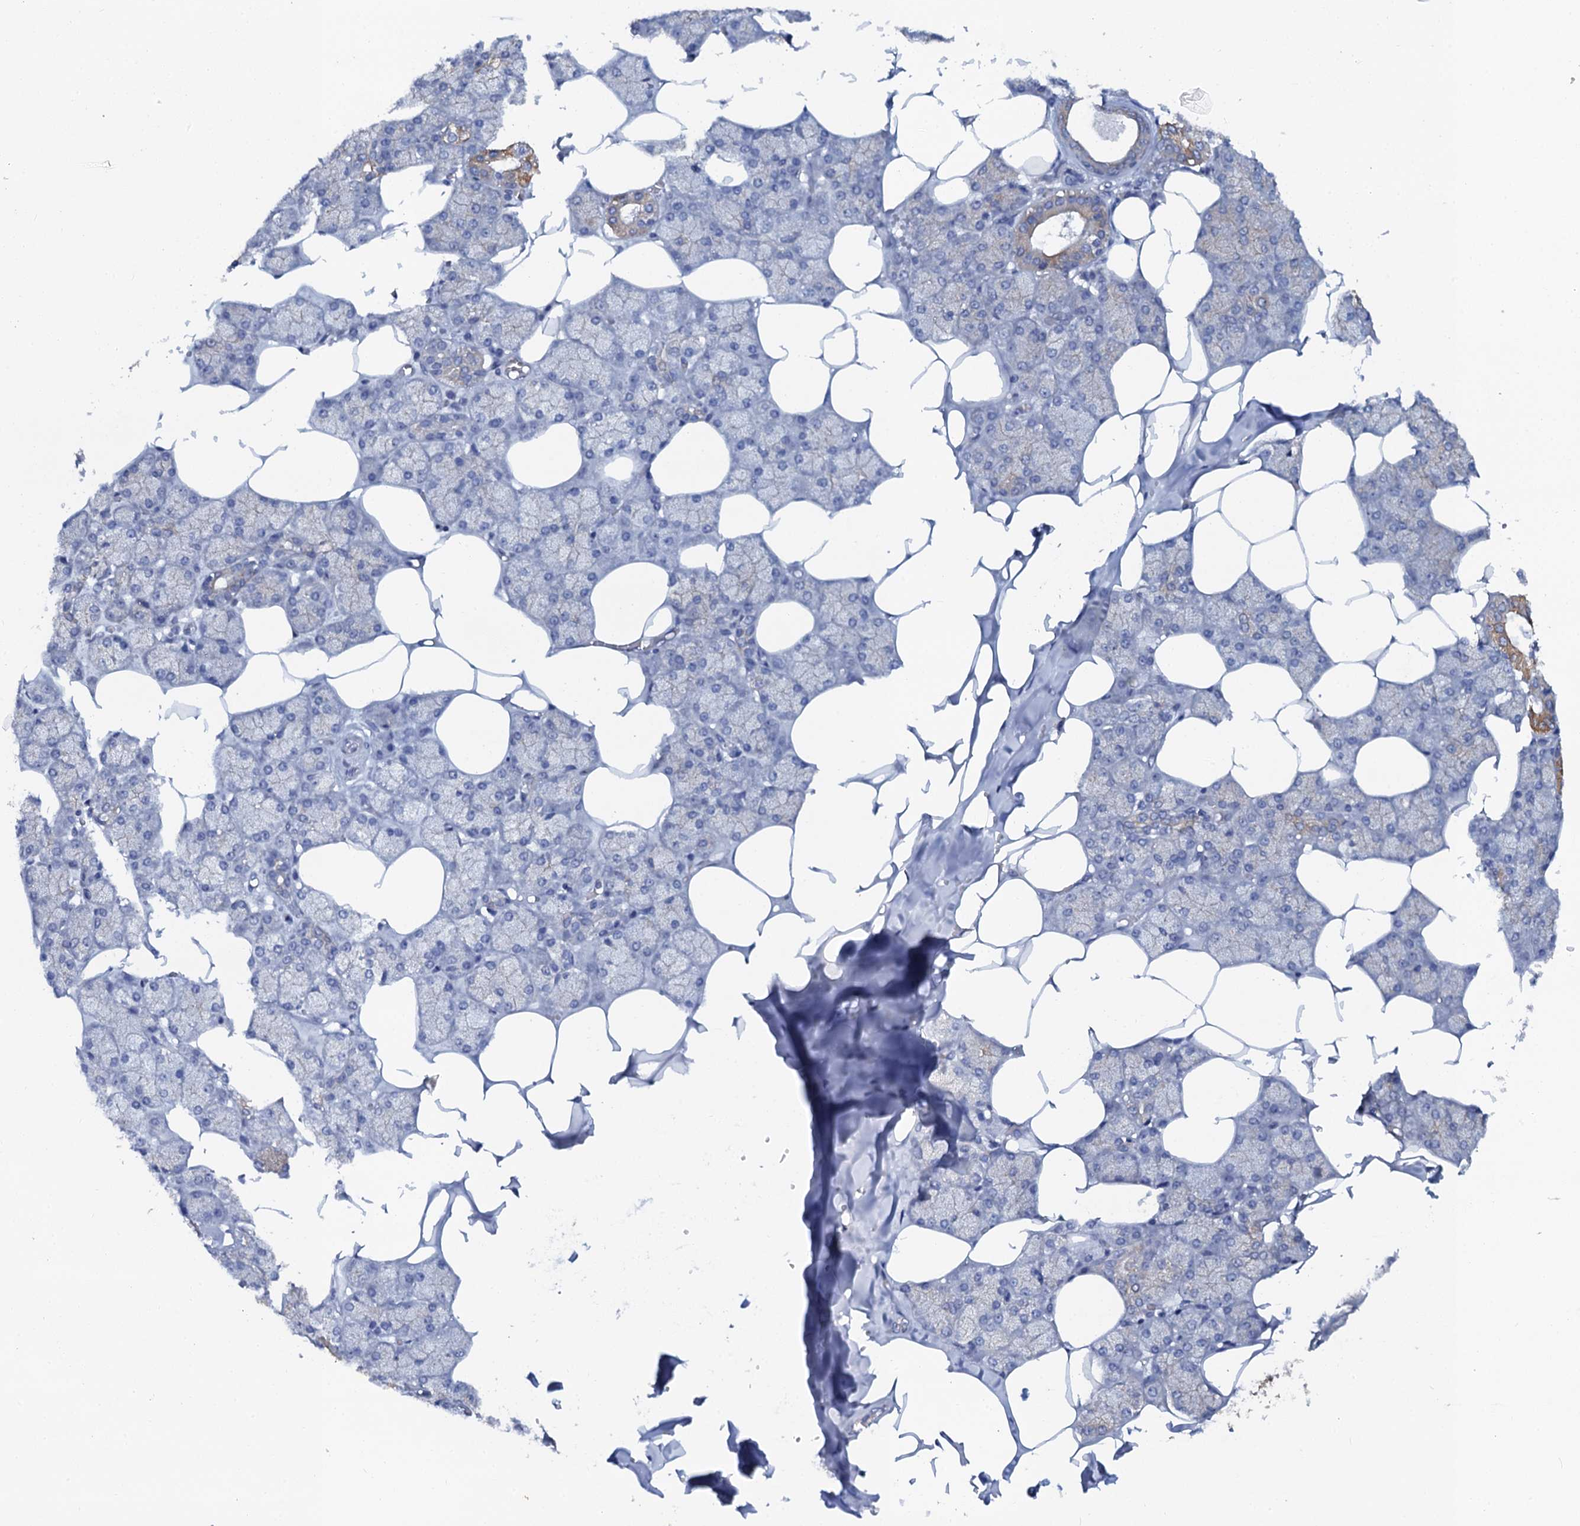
{"staining": {"intensity": "moderate", "quantity": "<25%", "location": "cytoplasmic/membranous"}, "tissue": "salivary gland", "cell_type": "Glandular cells", "image_type": "normal", "snomed": [{"axis": "morphology", "description": "Normal tissue, NOS"}, {"axis": "topography", "description": "Salivary gland"}], "caption": "Benign salivary gland was stained to show a protein in brown. There is low levels of moderate cytoplasmic/membranous expression in approximately <25% of glandular cells.", "gene": "GLCE", "patient": {"sex": "male", "age": 62}}